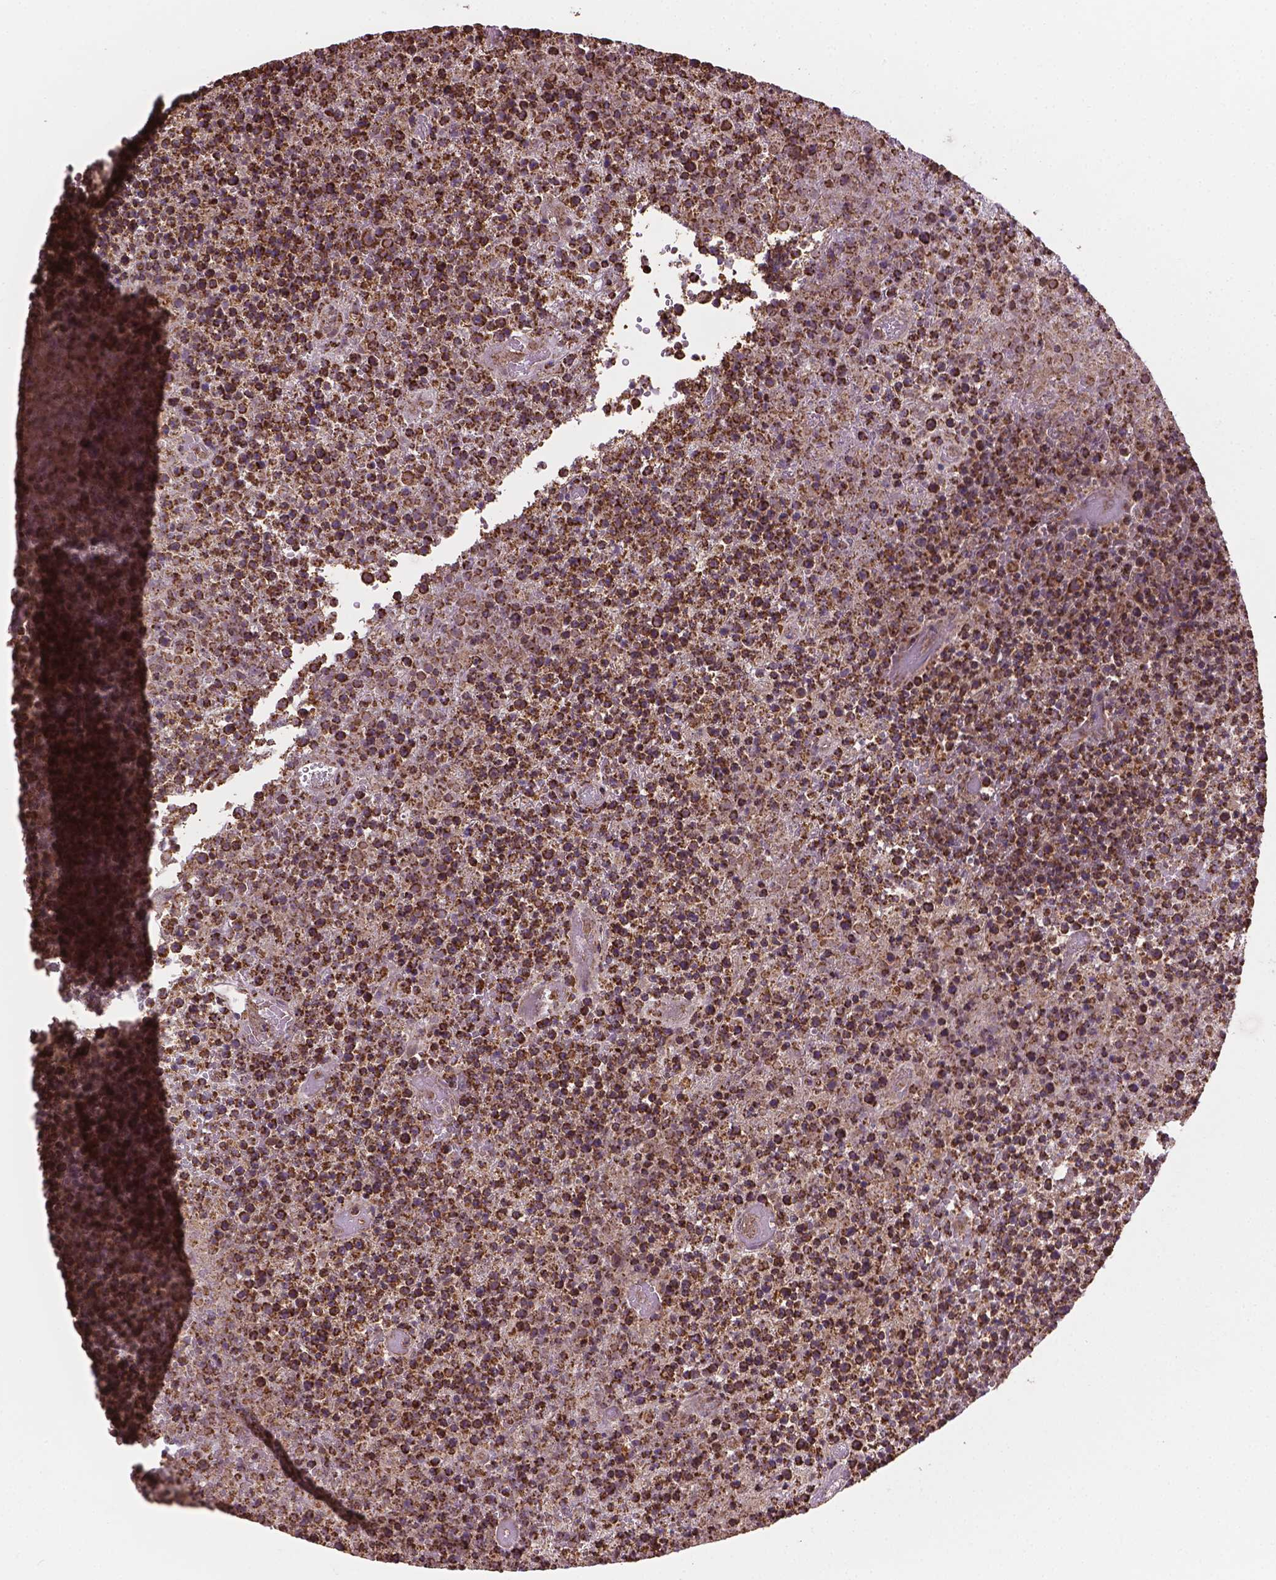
{"staining": {"intensity": "moderate", "quantity": ">75%", "location": "cytoplasmic/membranous"}, "tissue": "lymphoma", "cell_type": "Tumor cells", "image_type": "cancer", "snomed": [{"axis": "morphology", "description": "Malignant lymphoma, non-Hodgkin's type, High grade"}, {"axis": "topography", "description": "Lymph node"}], "caption": "Immunohistochemistry photomicrograph of human lymphoma stained for a protein (brown), which displays medium levels of moderate cytoplasmic/membranous expression in approximately >75% of tumor cells.", "gene": "HS3ST3A1", "patient": {"sex": "male", "age": 13}}